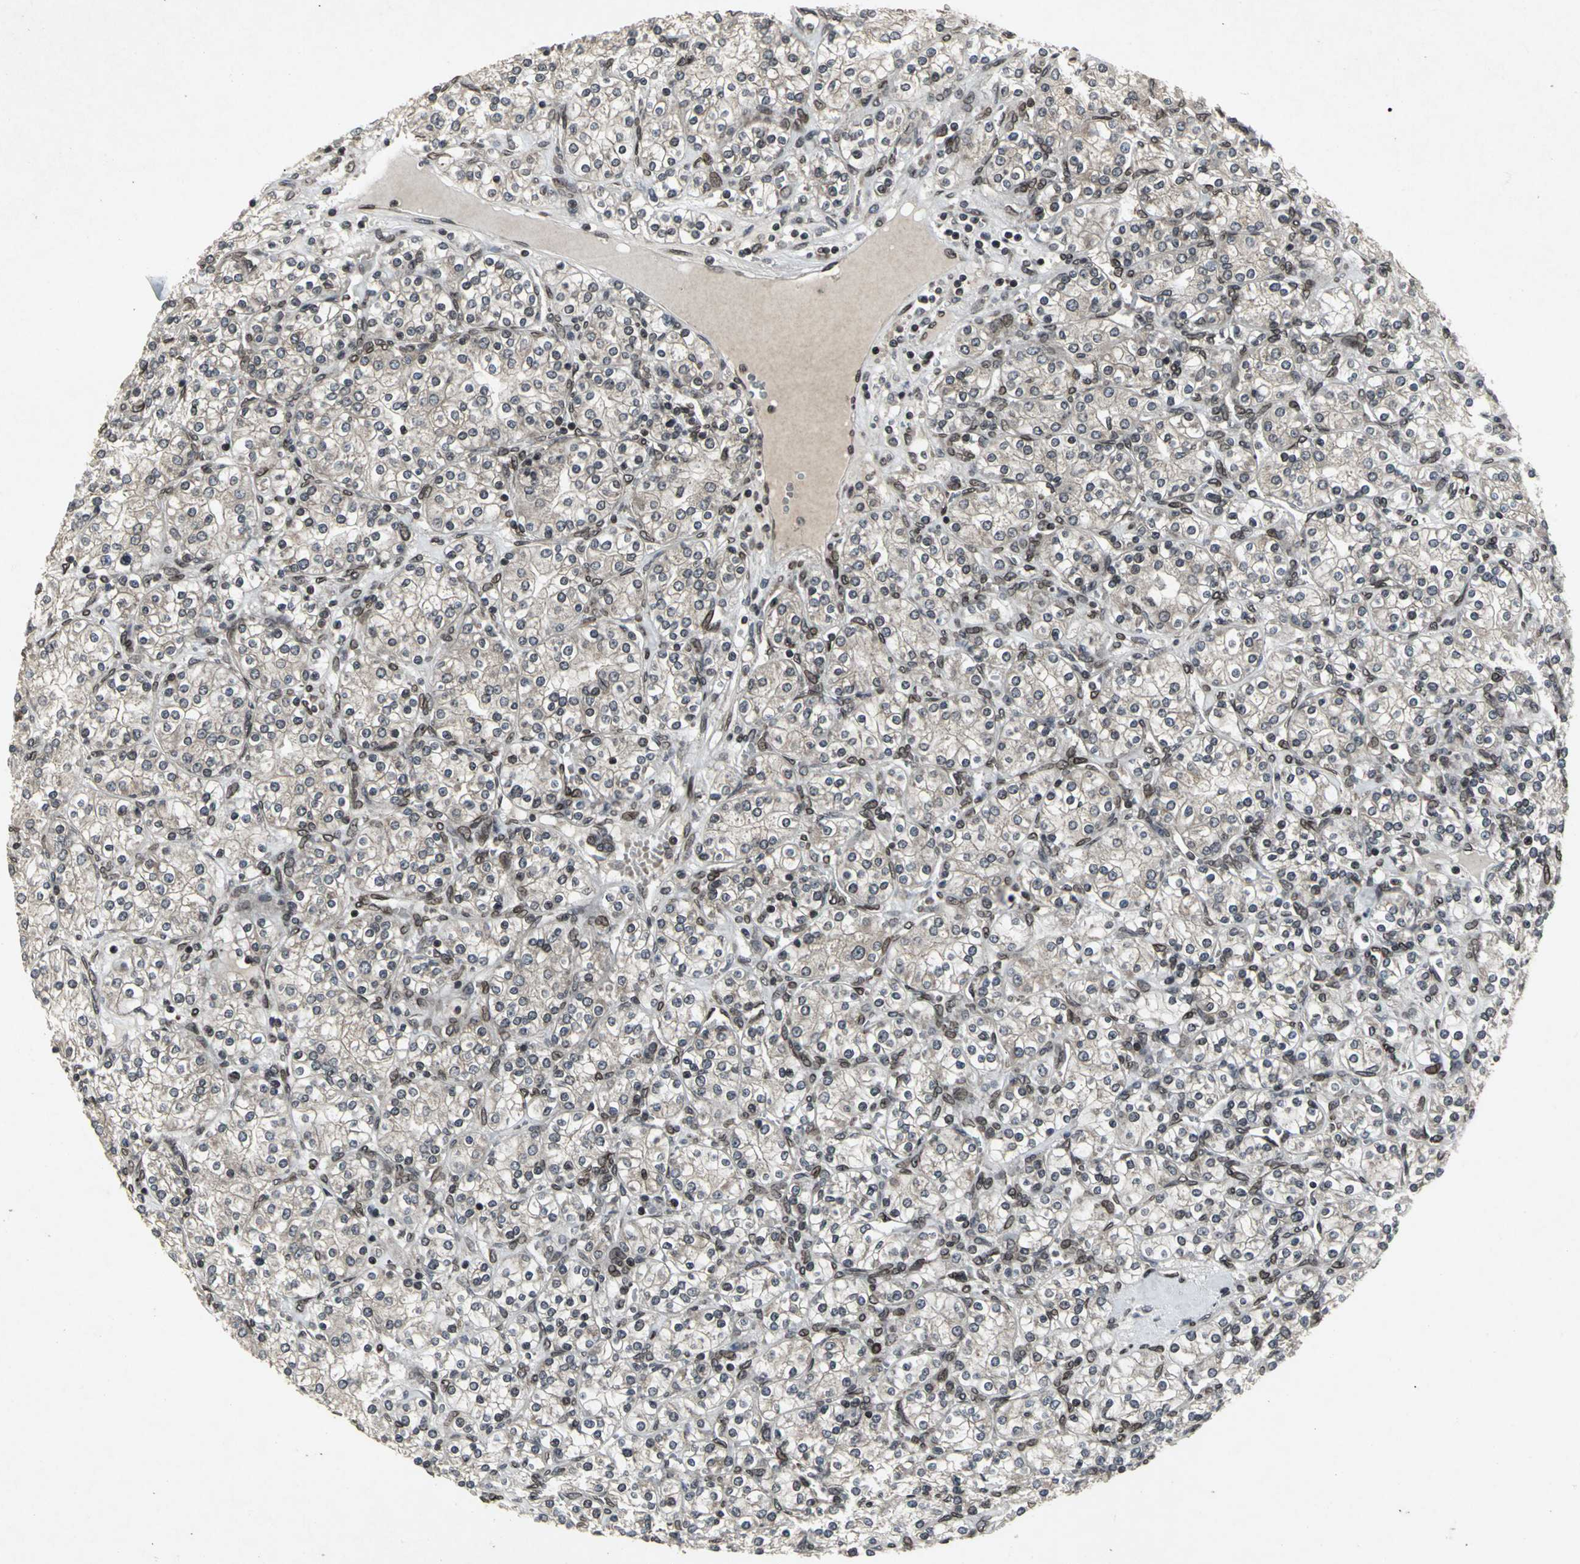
{"staining": {"intensity": "moderate", "quantity": "<25%", "location": "nuclear"}, "tissue": "renal cancer", "cell_type": "Tumor cells", "image_type": "cancer", "snomed": [{"axis": "morphology", "description": "Adenocarcinoma, NOS"}, {"axis": "topography", "description": "Kidney"}], "caption": "Moderate nuclear protein staining is identified in about <25% of tumor cells in renal cancer. (brown staining indicates protein expression, while blue staining denotes nuclei).", "gene": "SH2B3", "patient": {"sex": "male", "age": 77}}